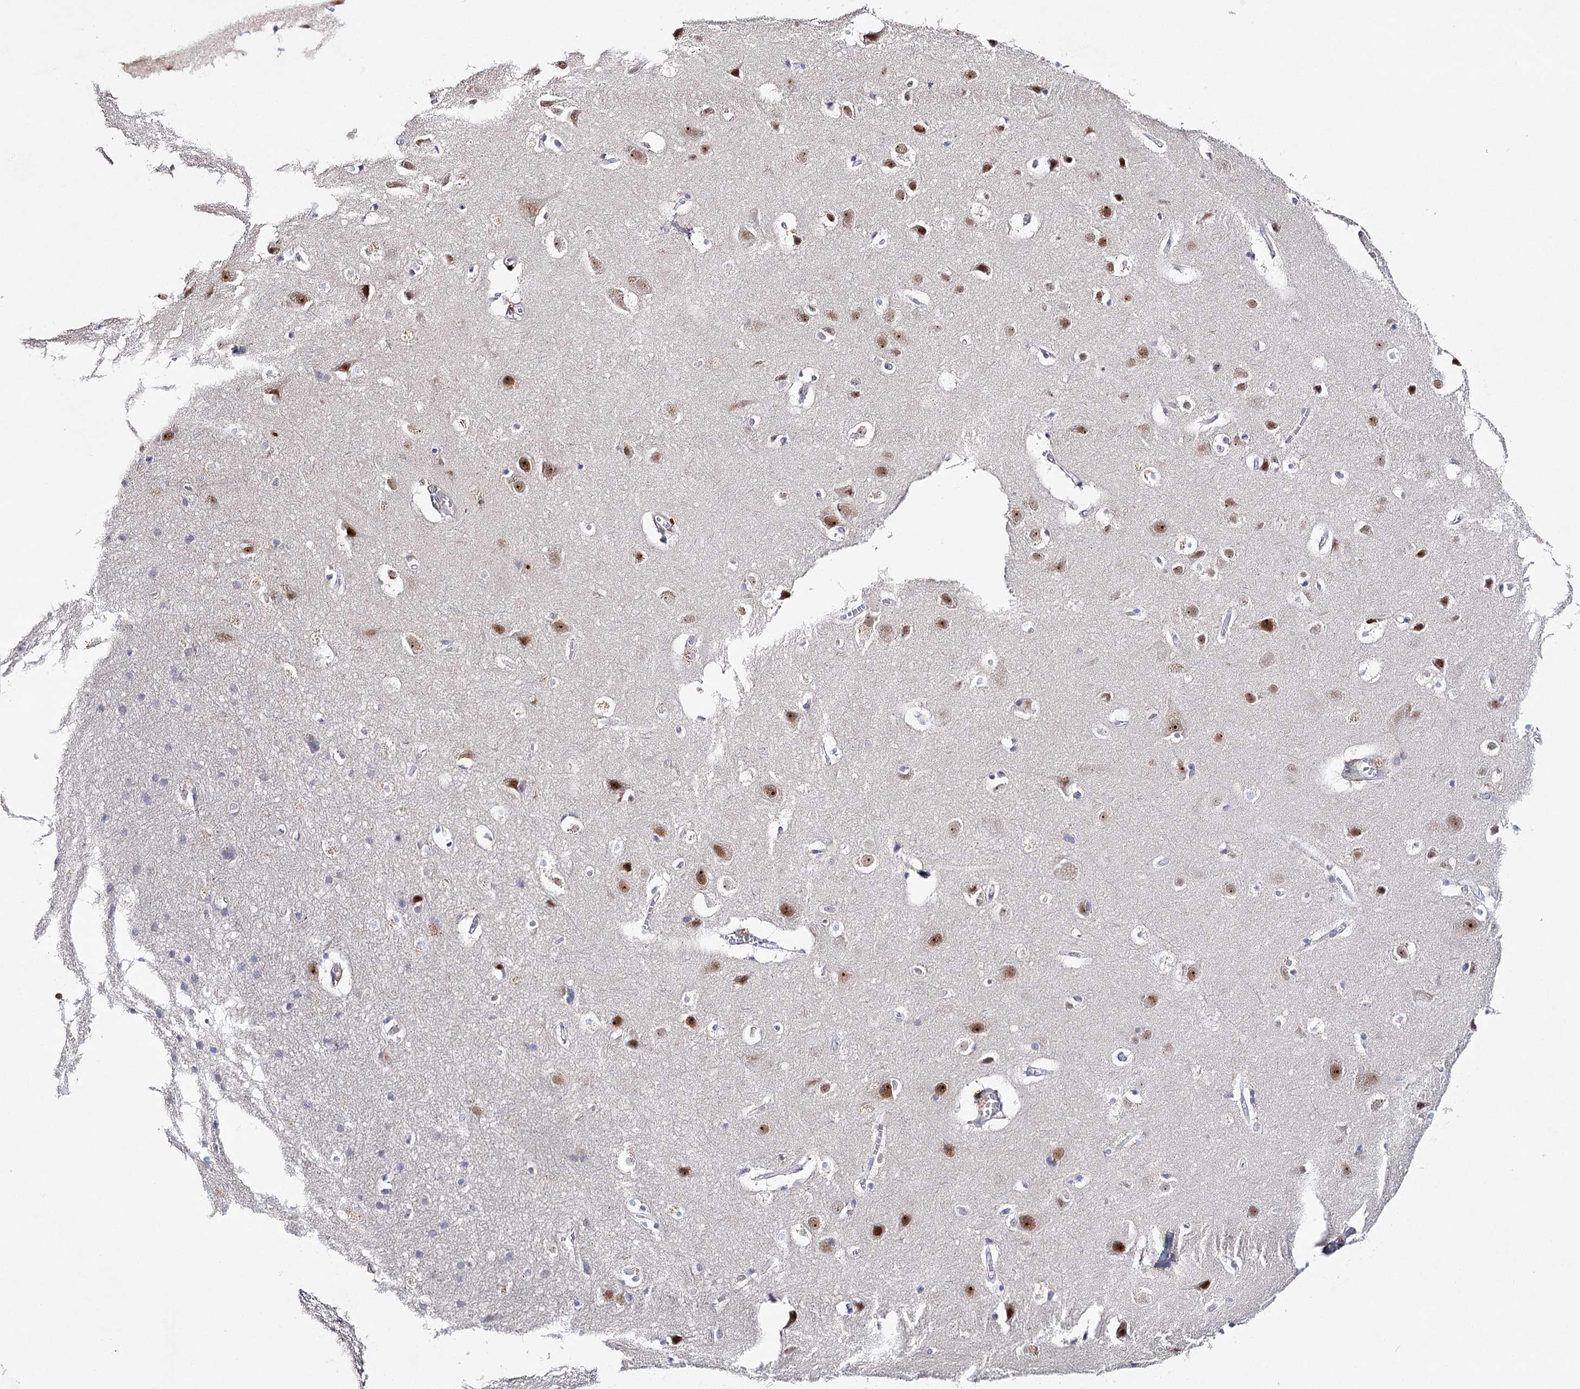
{"staining": {"intensity": "negative", "quantity": "none", "location": "none"}, "tissue": "cerebral cortex", "cell_type": "Endothelial cells", "image_type": "normal", "snomed": [{"axis": "morphology", "description": "Normal tissue, NOS"}, {"axis": "topography", "description": "Cerebral cortex"}], "caption": "This is a photomicrograph of immunohistochemistry (IHC) staining of benign cerebral cortex, which shows no staining in endothelial cells.", "gene": "ZC3H8", "patient": {"sex": "male", "age": 54}}